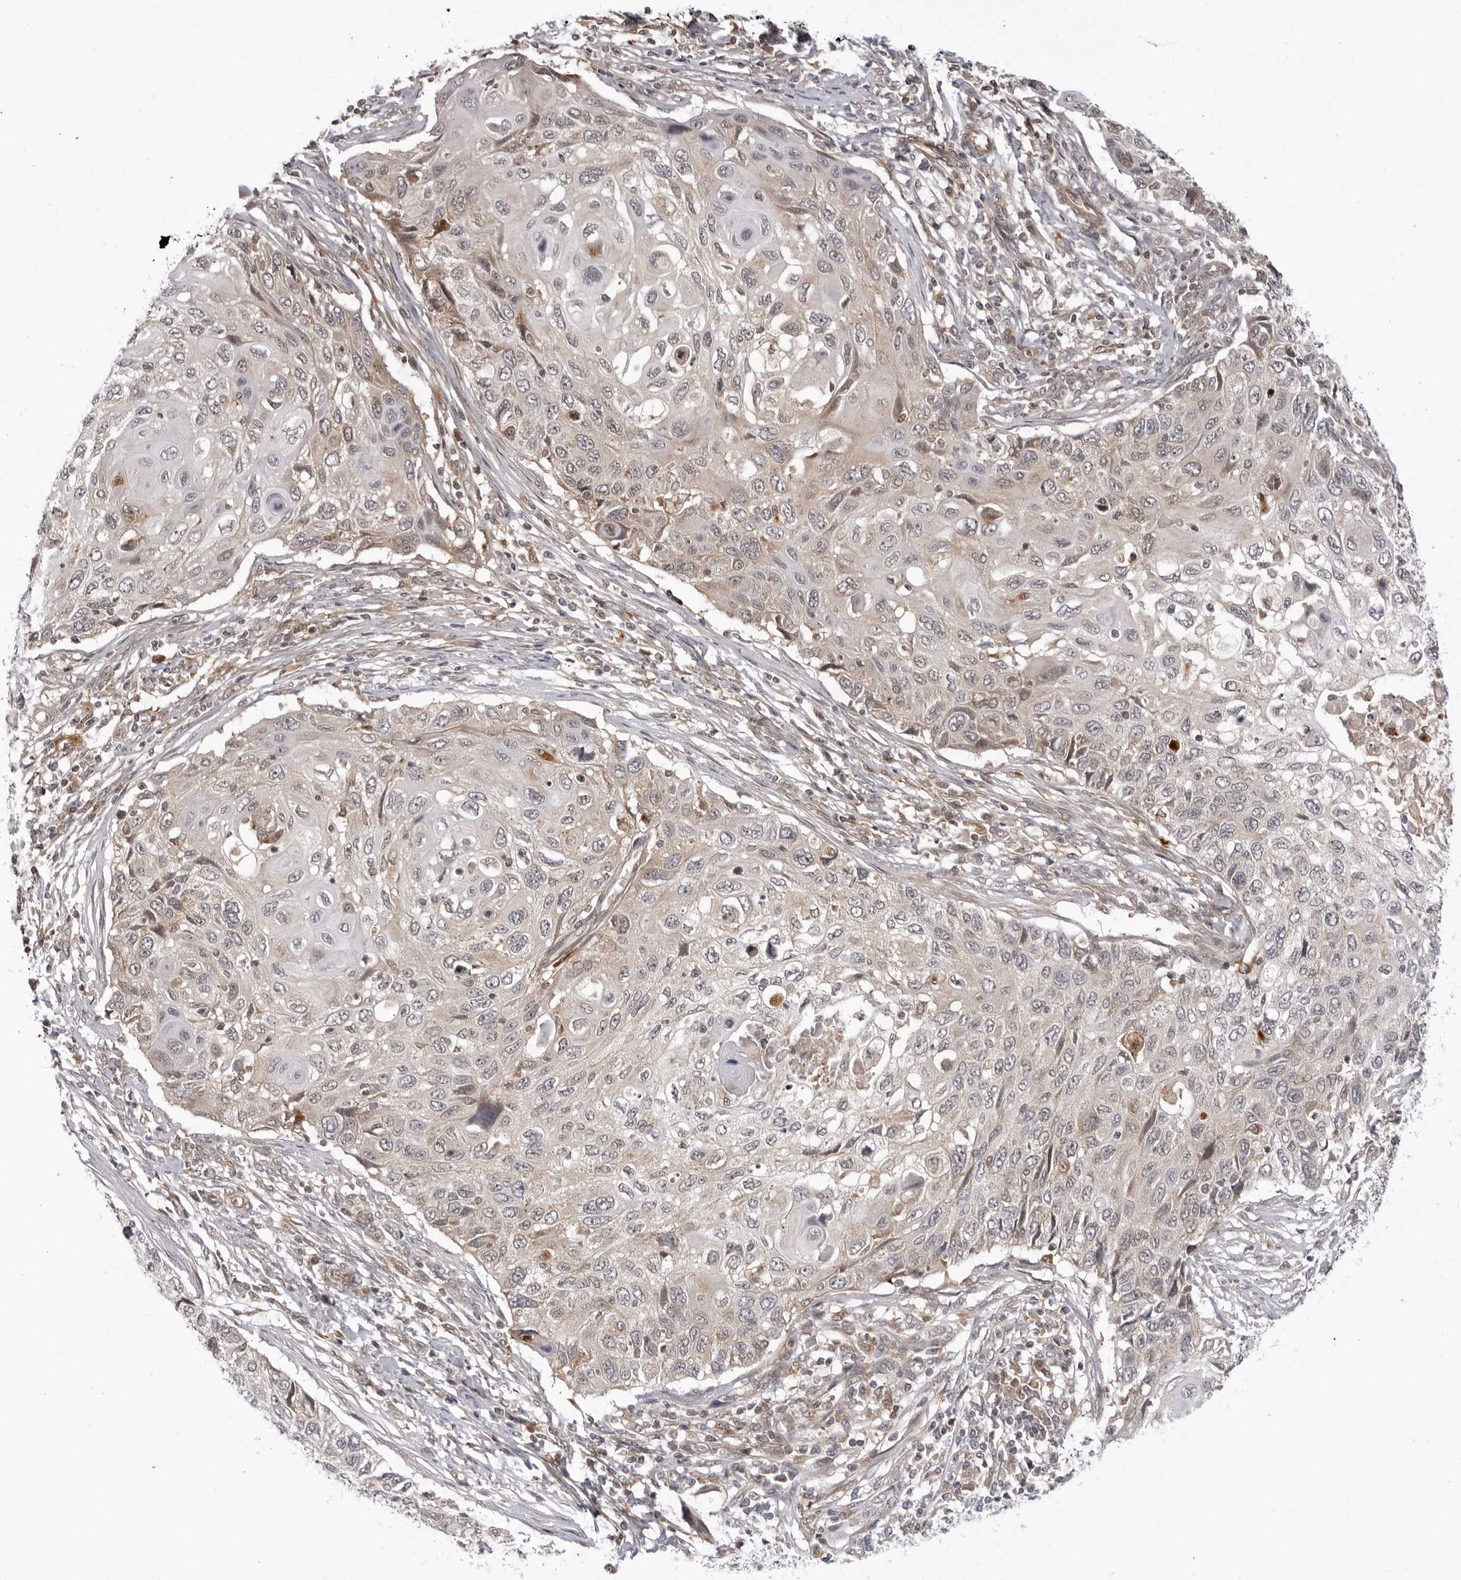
{"staining": {"intensity": "weak", "quantity": "<25%", "location": "cytoplasmic/membranous"}, "tissue": "cervical cancer", "cell_type": "Tumor cells", "image_type": "cancer", "snomed": [{"axis": "morphology", "description": "Squamous cell carcinoma, NOS"}, {"axis": "topography", "description": "Cervix"}], "caption": "A micrograph of squamous cell carcinoma (cervical) stained for a protein reveals no brown staining in tumor cells.", "gene": "USP43", "patient": {"sex": "female", "age": 70}}